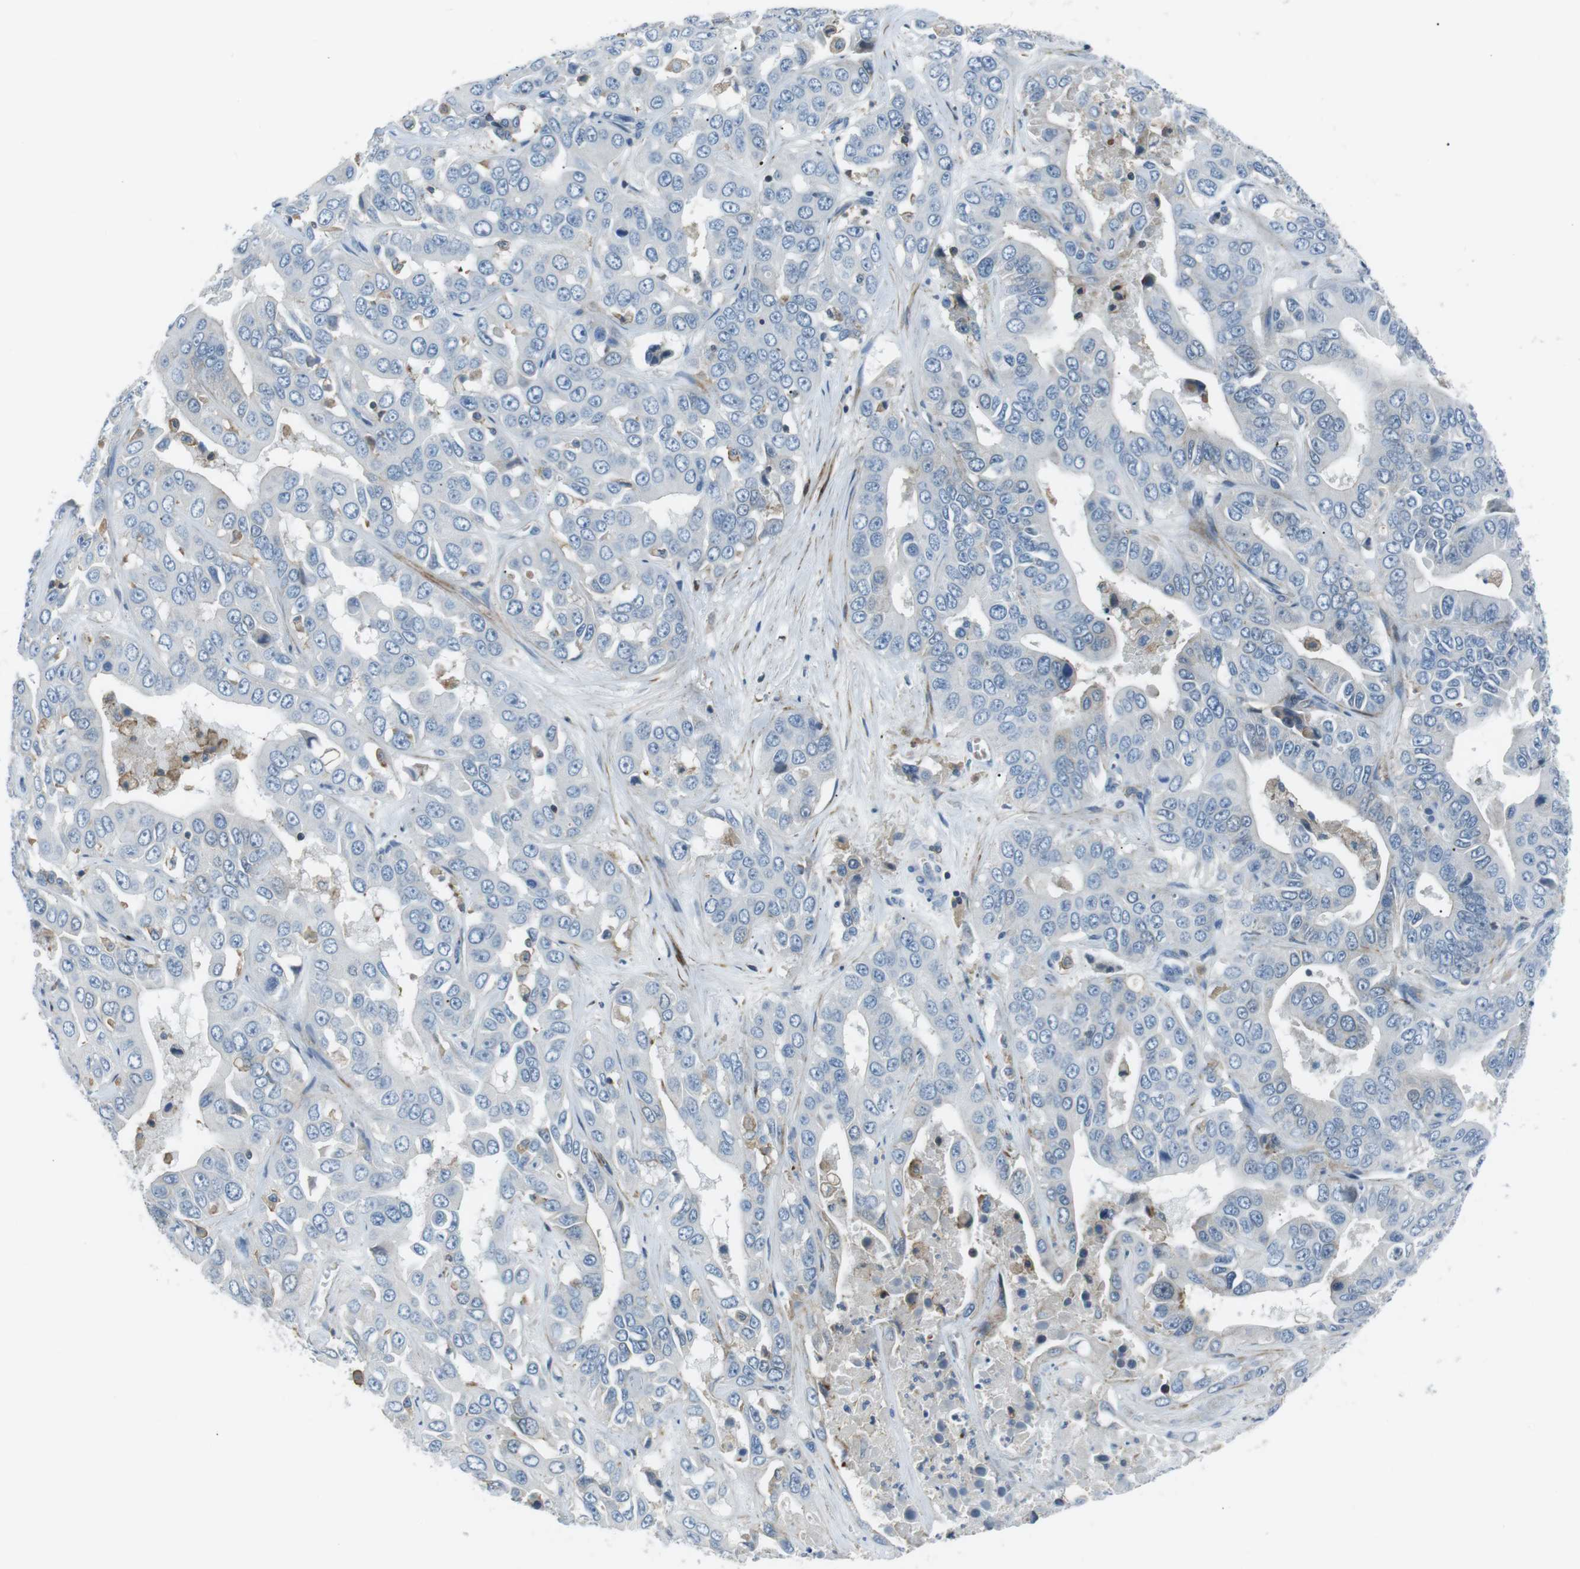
{"staining": {"intensity": "negative", "quantity": "none", "location": "none"}, "tissue": "liver cancer", "cell_type": "Tumor cells", "image_type": "cancer", "snomed": [{"axis": "morphology", "description": "Cholangiocarcinoma"}, {"axis": "topography", "description": "Liver"}], "caption": "DAB immunohistochemical staining of human liver cancer (cholangiocarcinoma) demonstrates no significant expression in tumor cells.", "gene": "ARVCF", "patient": {"sex": "female", "age": 52}}